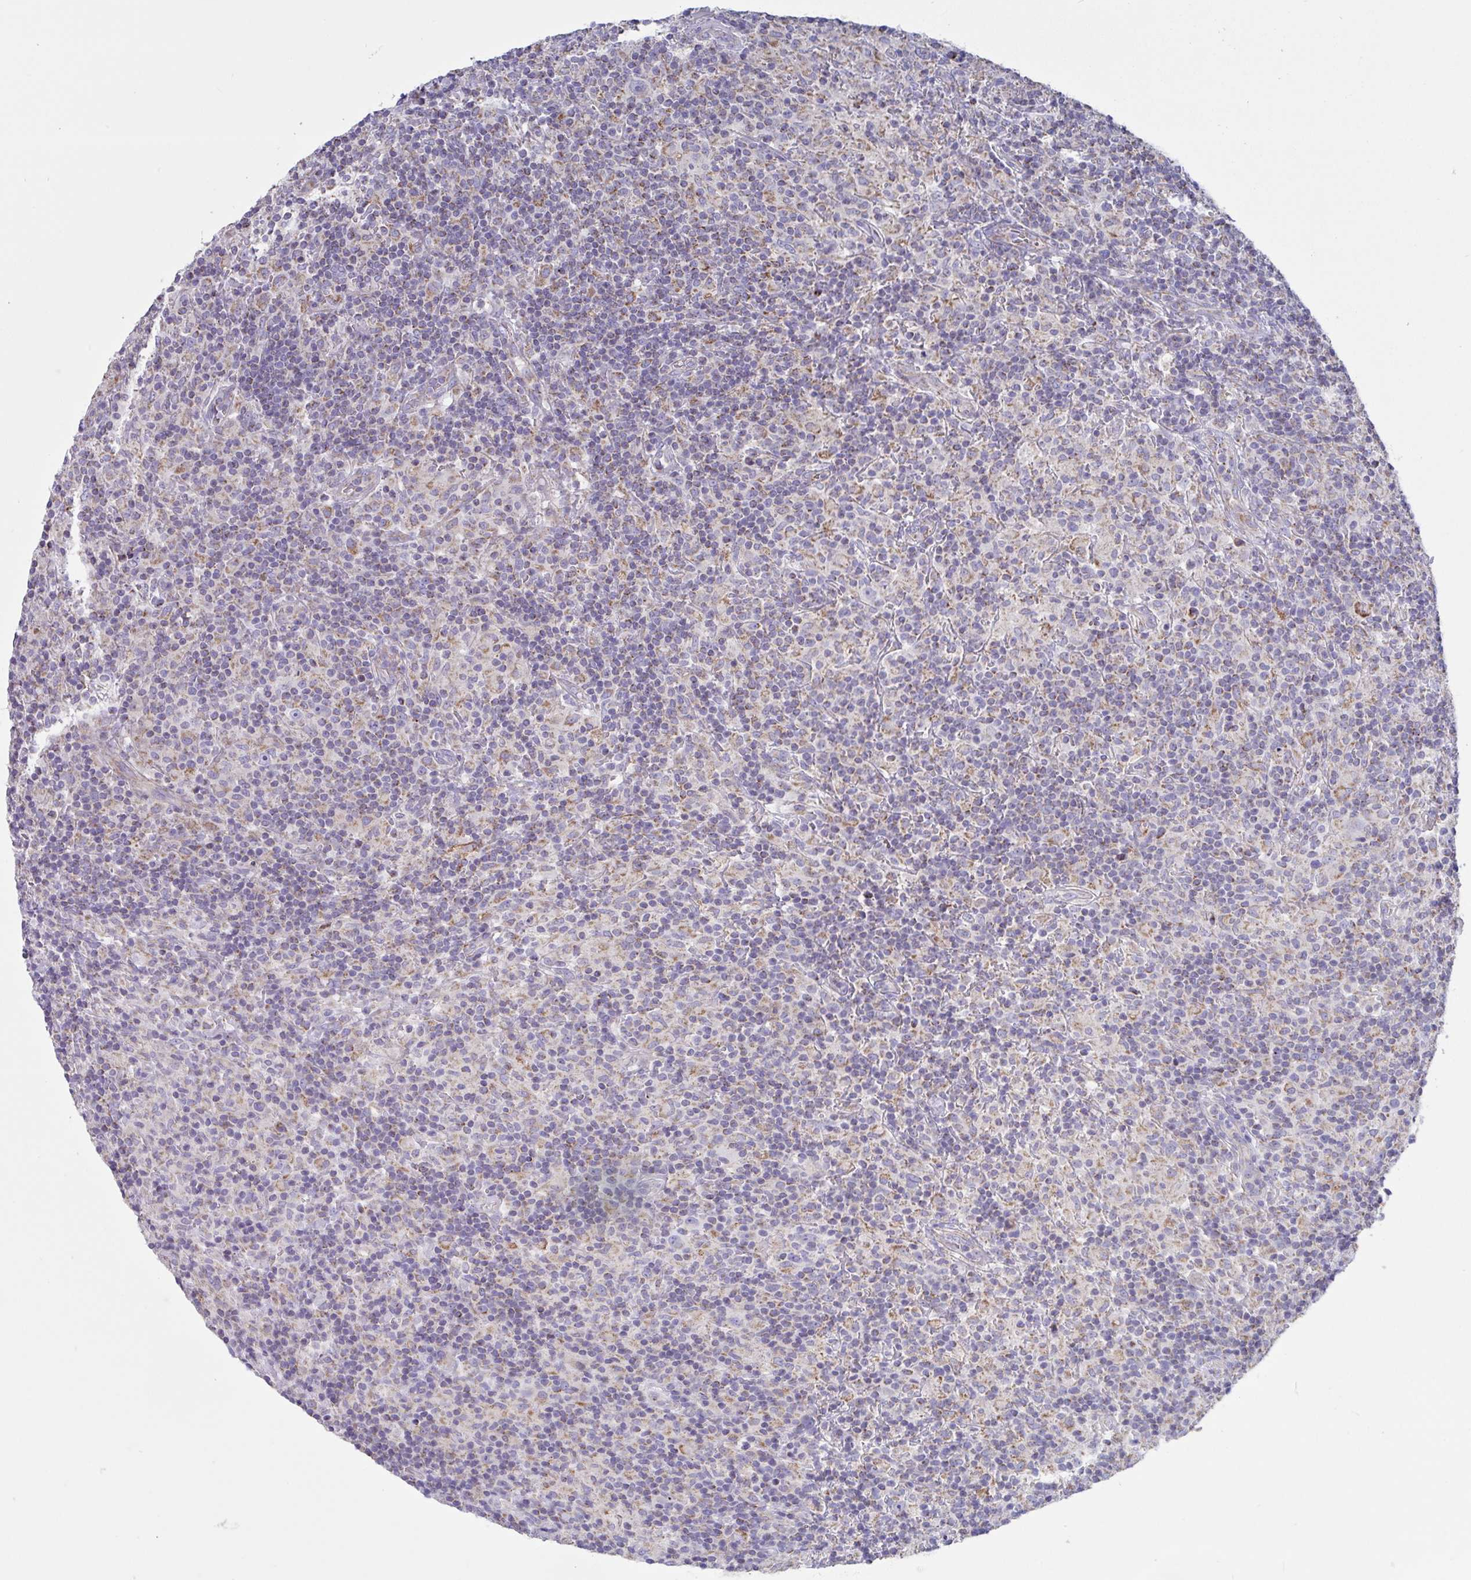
{"staining": {"intensity": "negative", "quantity": "none", "location": "none"}, "tissue": "lymphoma", "cell_type": "Tumor cells", "image_type": "cancer", "snomed": [{"axis": "morphology", "description": "Hodgkin's disease, NOS"}, {"axis": "topography", "description": "Lymph node"}], "caption": "Hodgkin's disease was stained to show a protein in brown. There is no significant positivity in tumor cells.", "gene": "DOK7", "patient": {"sex": "male", "age": 70}}